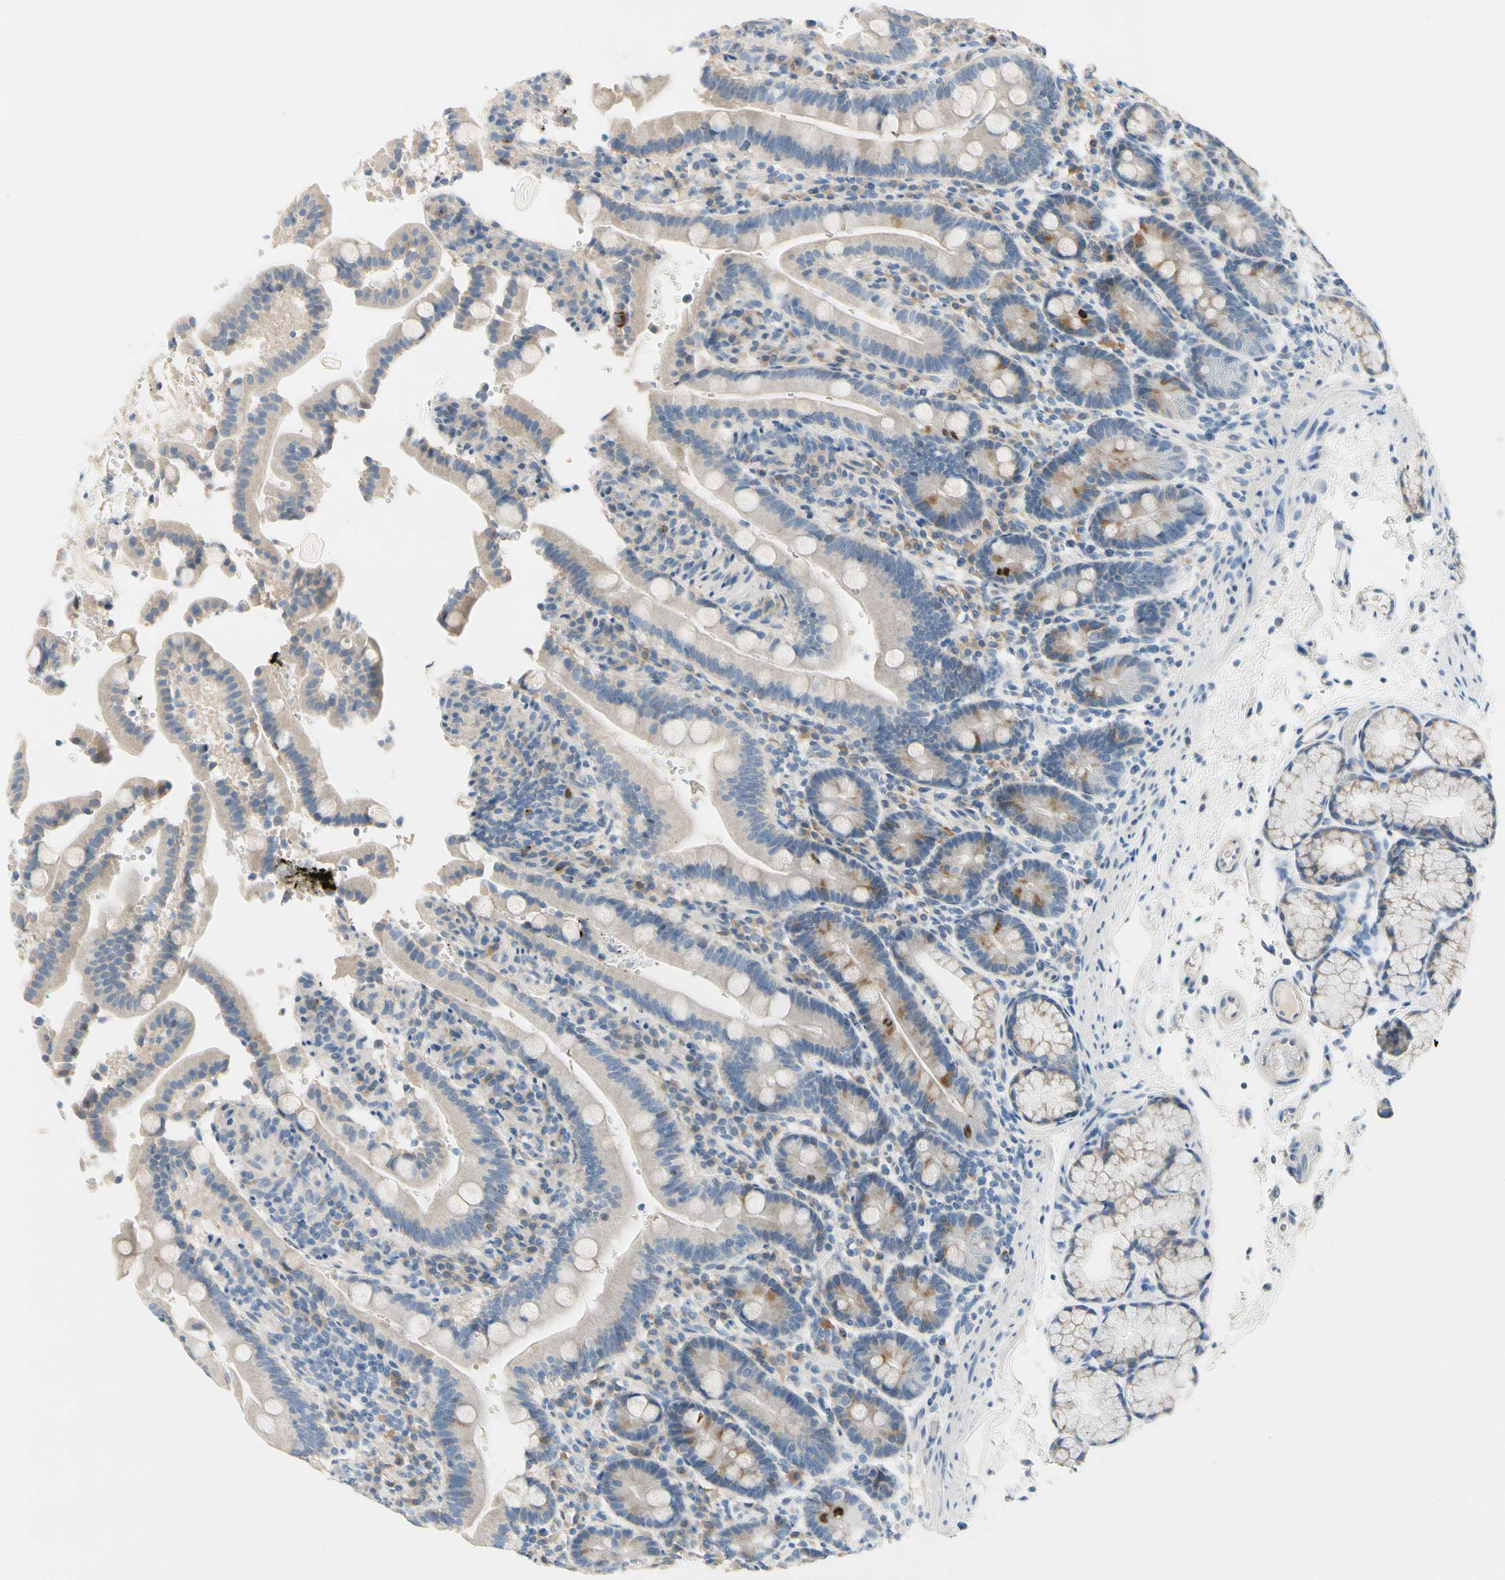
{"staining": {"intensity": "moderate", "quantity": "<25%", "location": "cytoplasmic/membranous"}, "tissue": "duodenum", "cell_type": "Glandular cells", "image_type": "normal", "snomed": [{"axis": "morphology", "description": "Normal tissue, NOS"}, {"axis": "topography", "description": "Small intestine, NOS"}], "caption": "DAB (3,3'-diaminobenzidine) immunohistochemical staining of benign duodenum reveals moderate cytoplasmic/membranous protein expression in approximately <25% of glandular cells. Nuclei are stained in blue.", "gene": "CKAP2", "patient": {"sex": "female", "age": 71}}